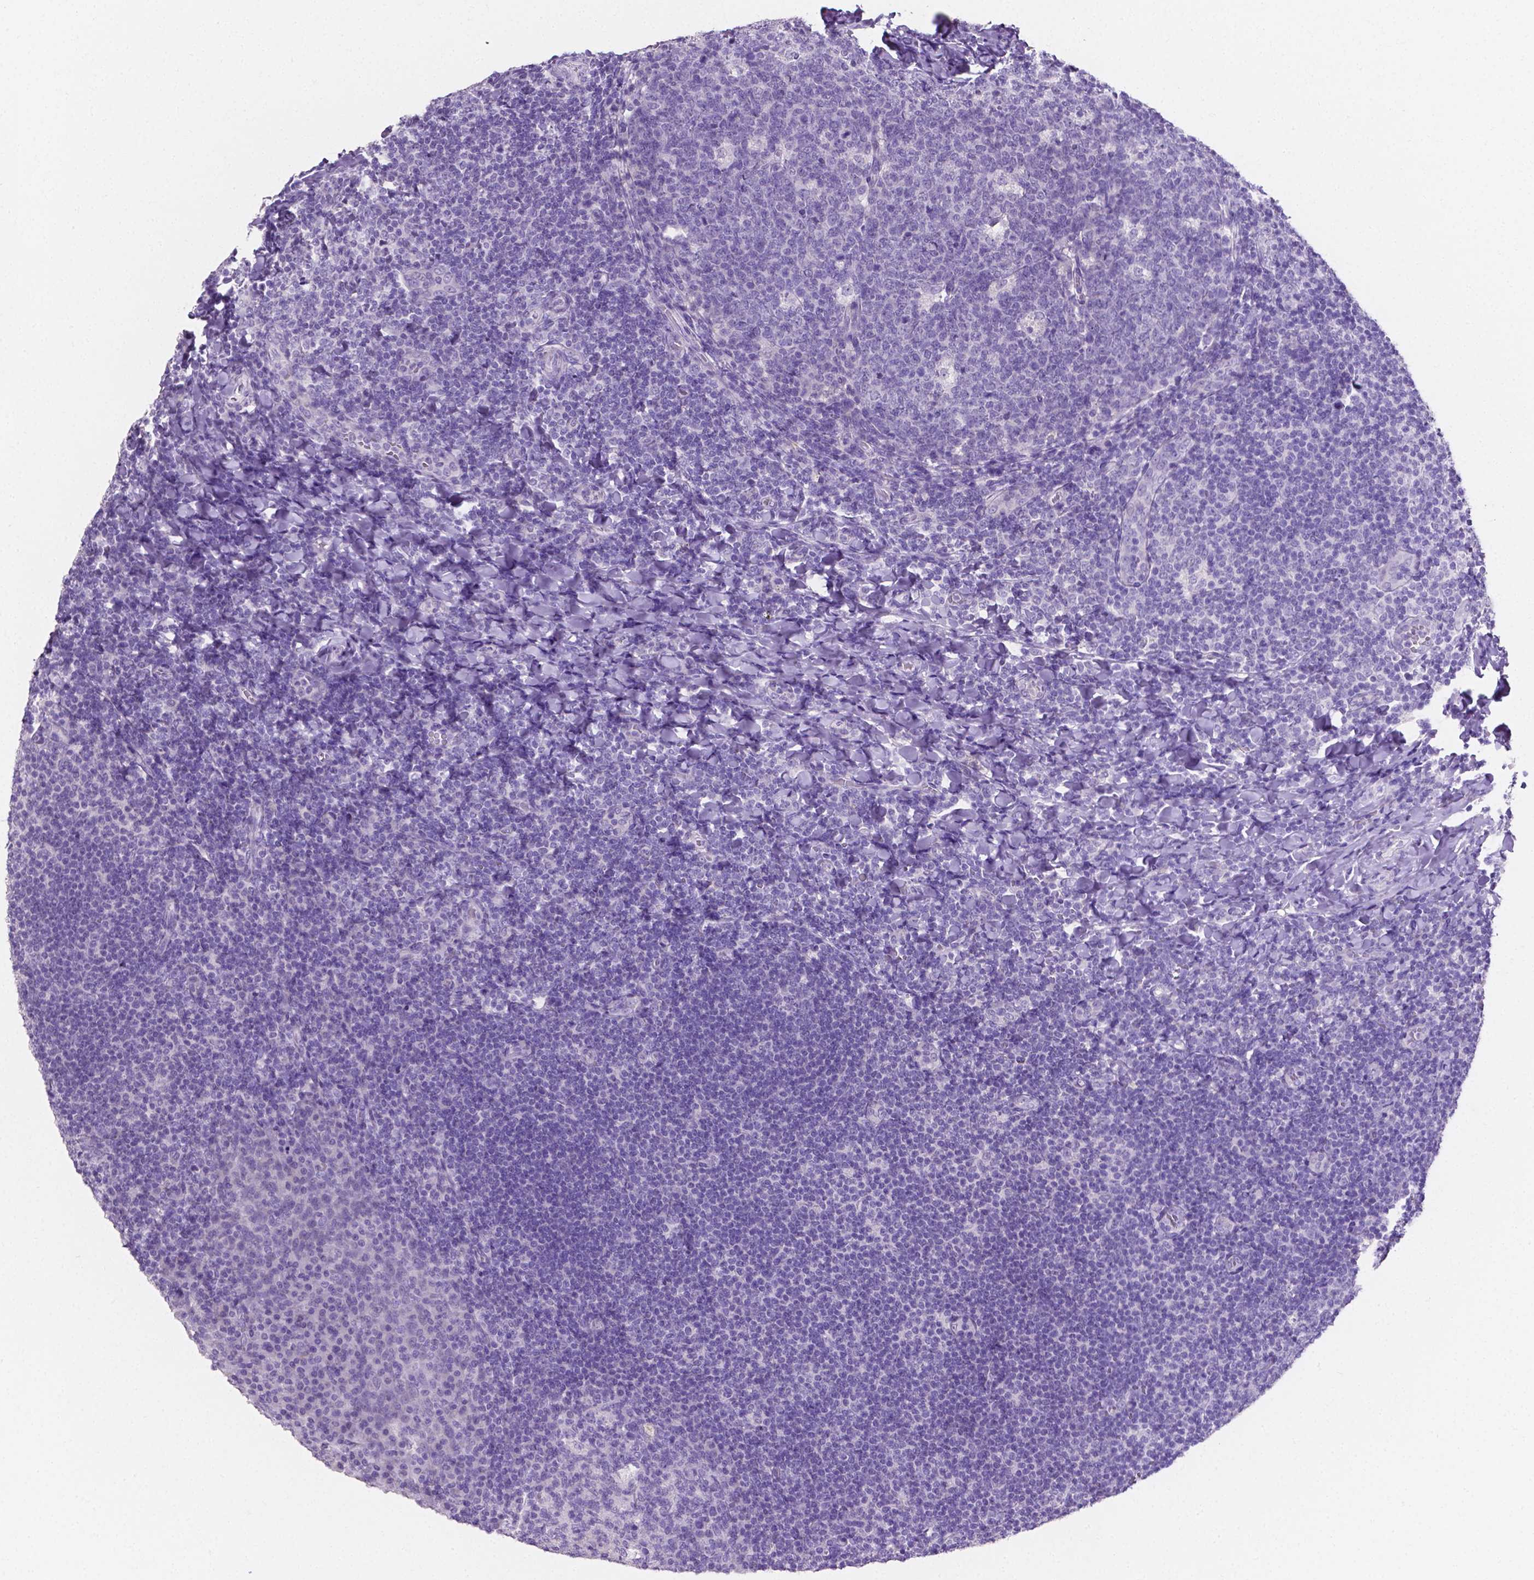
{"staining": {"intensity": "negative", "quantity": "none", "location": "none"}, "tissue": "tonsil", "cell_type": "Germinal center cells", "image_type": "normal", "snomed": [{"axis": "morphology", "description": "Normal tissue, NOS"}, {"axis": "topography", "description": "Tonsil"}], "caption": "DAB immunohistochemical staining of unremarkable human tonsil demonstrates no significant positivity in germinal center cells. (DAB immunohistochemistry with hematoxylin counter stain).", "gene": "SLC22A2", "patient": {"sex": "male", "age": 17}}